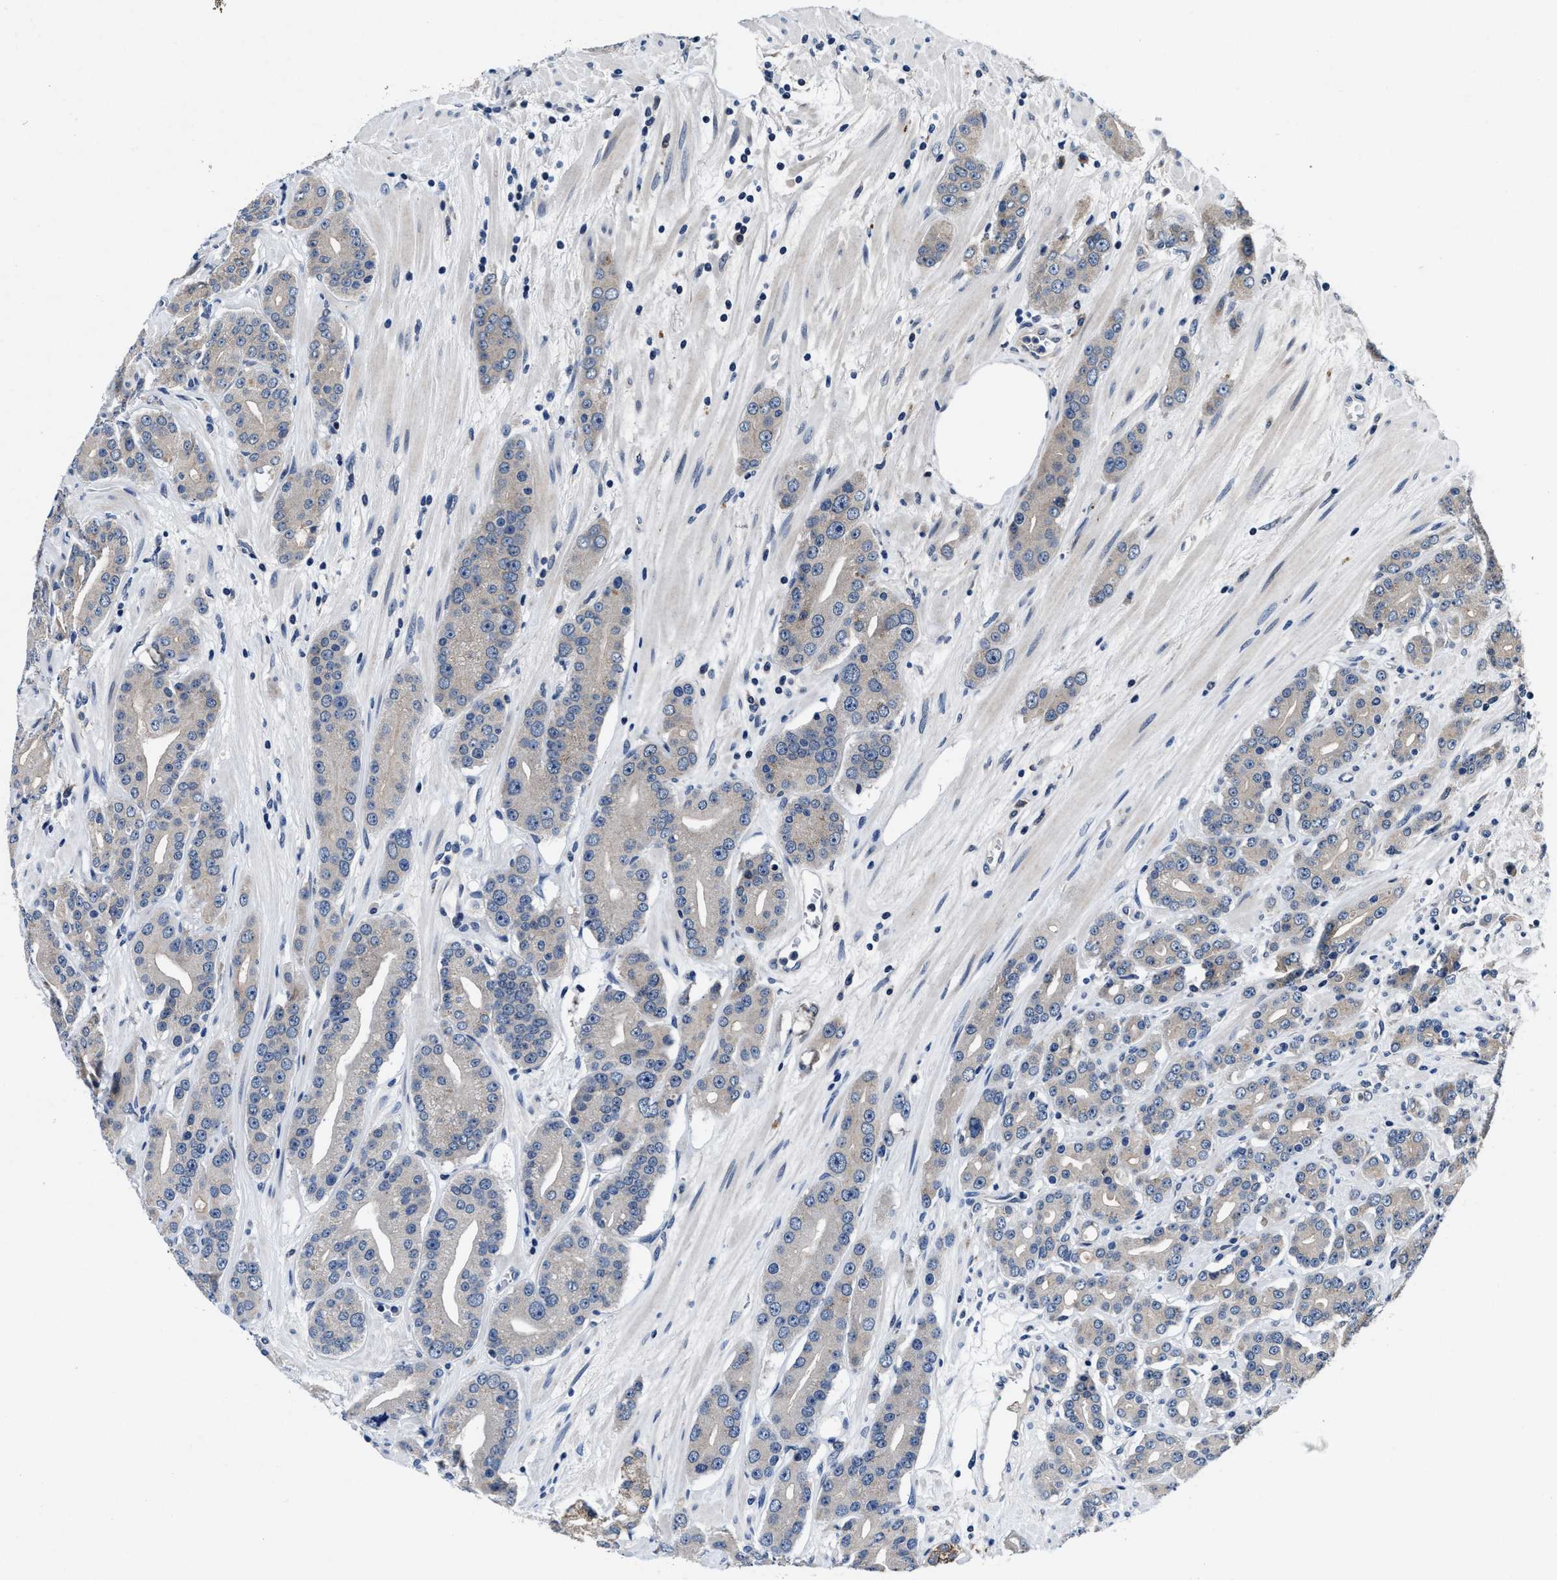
{"staining": {"intensity": "negative", "quantity": "none", "location": "none"}, "tissue": "prostate cancer", "cell_type": "Tumor cells", "image_type": "cancer", "snomed": [{"axis": "morphology", "description": "Adenocarcinoma, High grade"}, {"axis": "topography", "description": "Prostate"}], "caption": "DAB (3,3'-diaminobenzidine) immunohistochemical staining of adenocarcinoma (high-grade) (prostate) reveals no significant expression in tumor cells.", "gene": "TMEM53", "patient": {"sex": "male", "age": 71}}